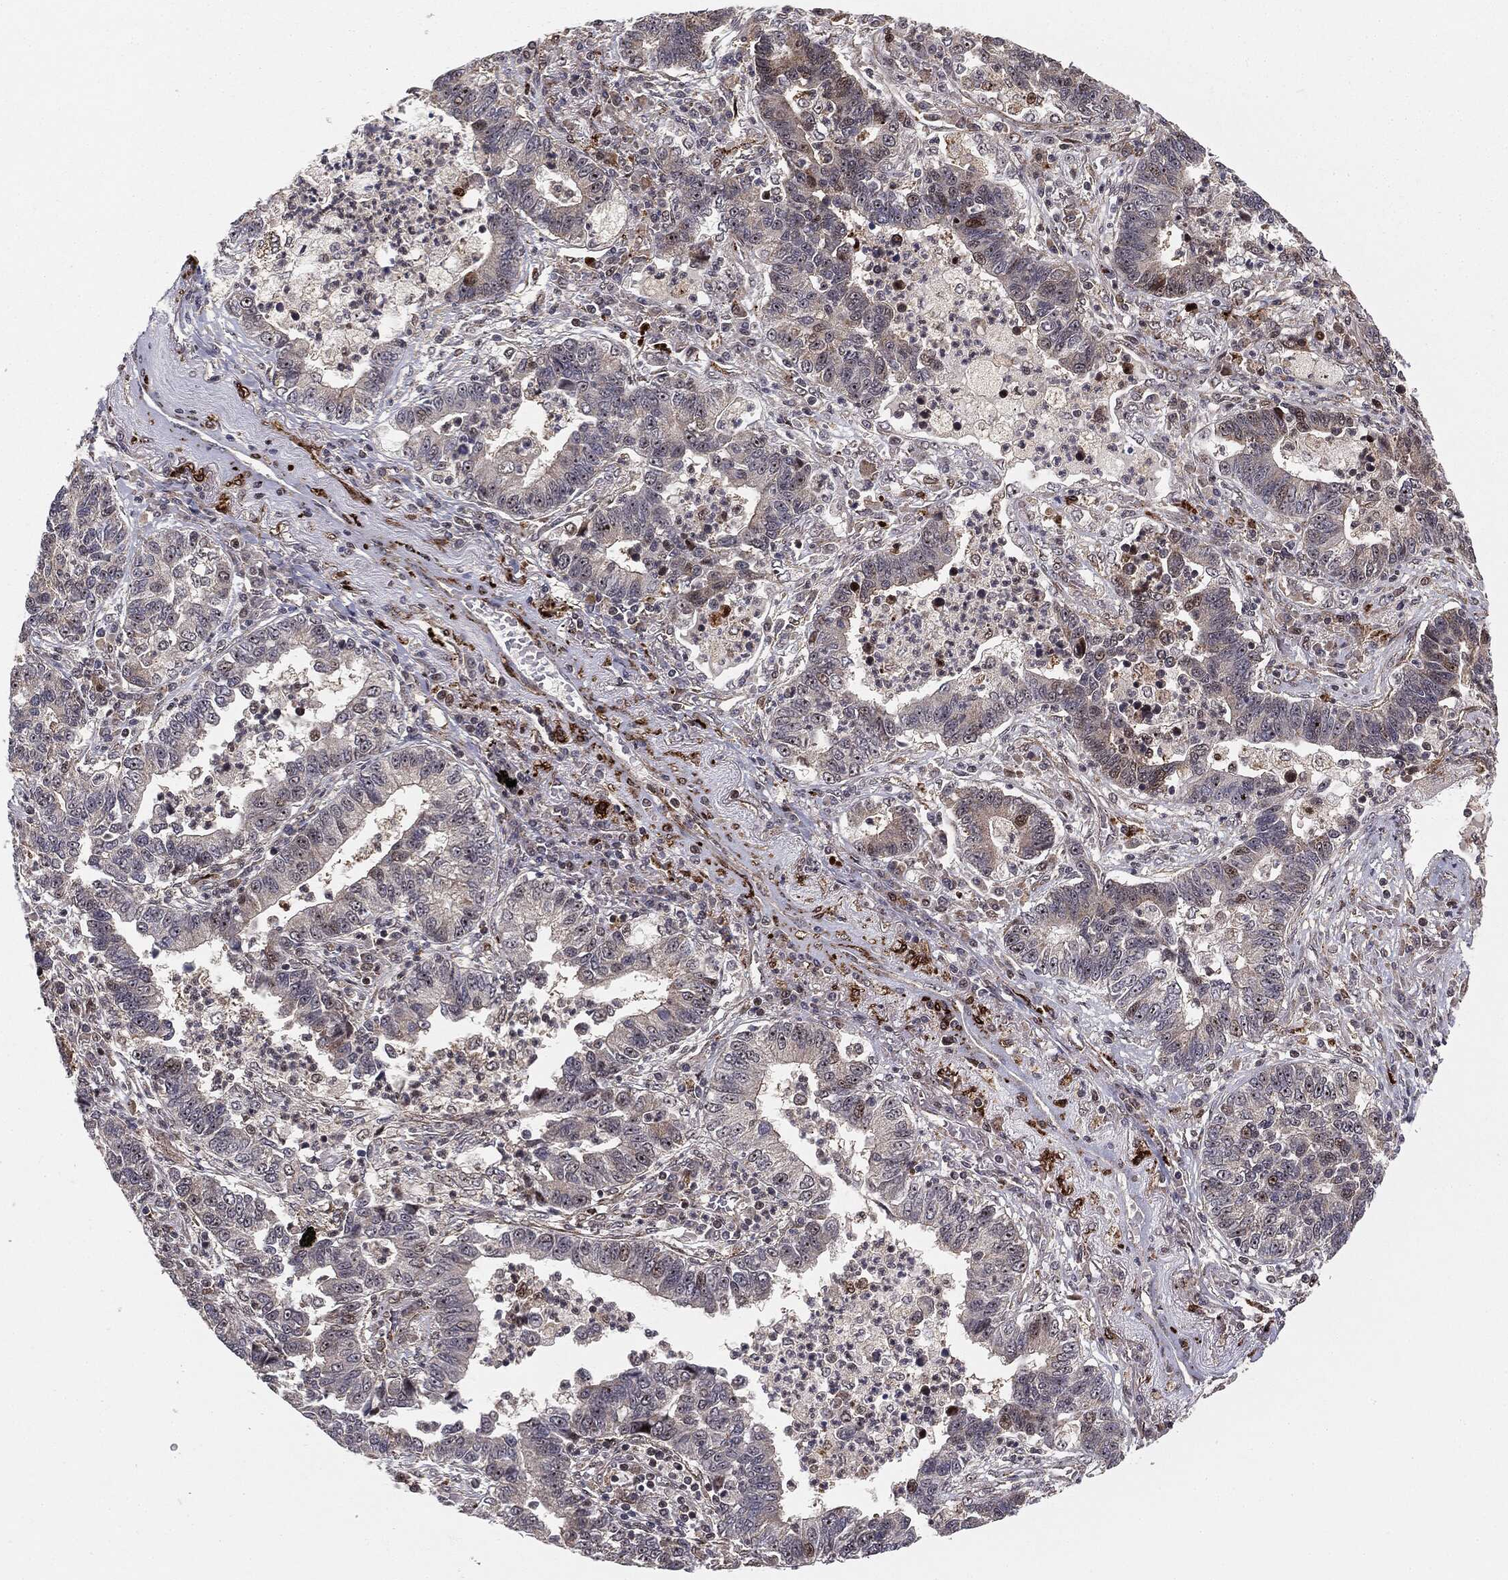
{"staining": {"intensity": "moderate", "quantity": "<25%", "location": "nuclear"}, "tissue": "lung cancer", "cell_type": "Tumor cells", "image_type": "cancer", "snomed": [{"axis": "morphology", "description": "Adenocarcinoma, NOS"}, {"axis": "topography", "description": "Lung"}], "caption": "A histopathology image of lung cancer (adenocarcinoma) stained for a protein demonstrates moderate nuclear brown staining in tumor cells. The staining is performed using DAB (3,3'-diaminobenzidine) brown chromogen to label protein expression. The nuclei are counter-stained blue using hematoxylin.", "gene": "PTEN", "patient": {"sex": "female", "age": 57}}